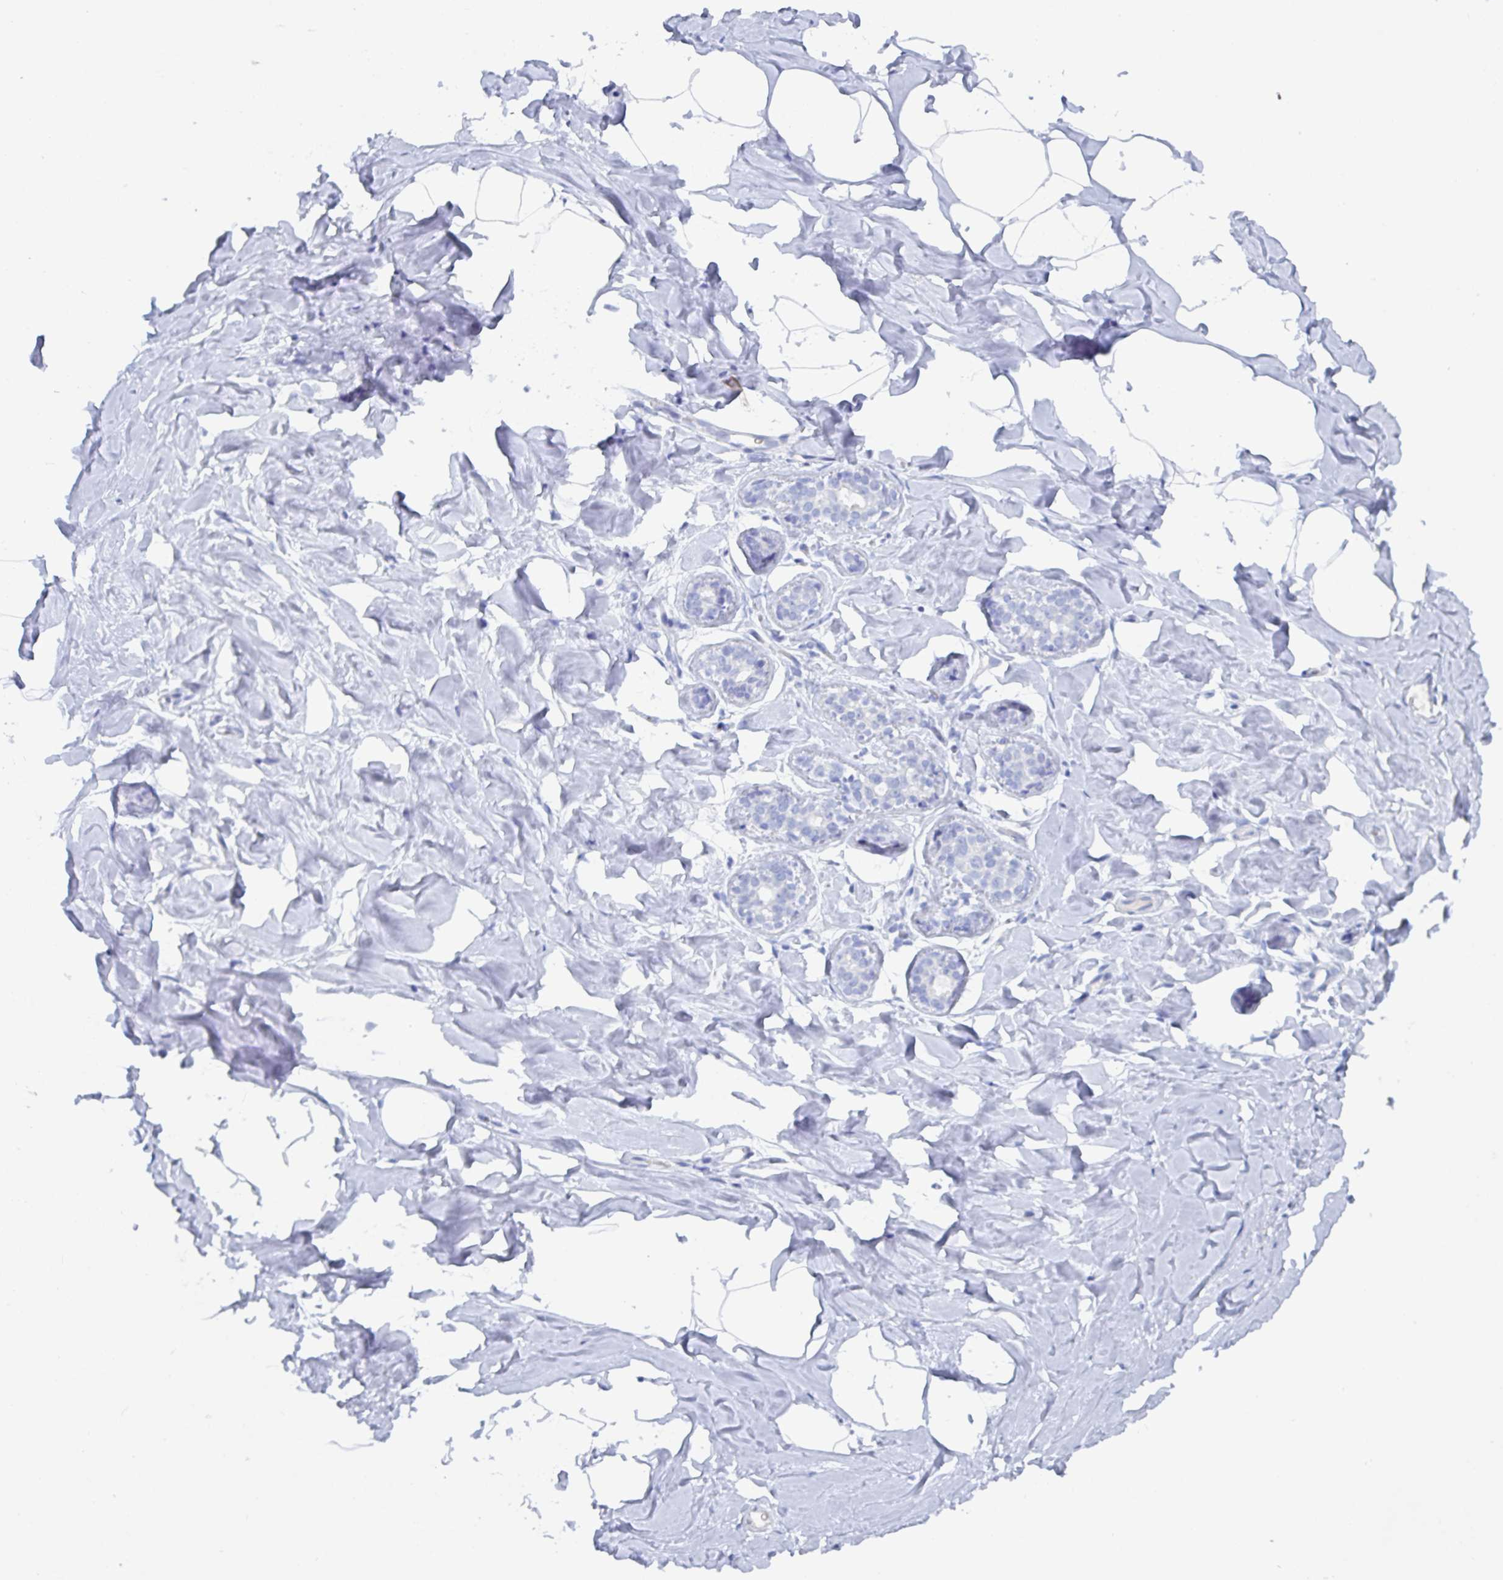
{"staining": {"intensity": "negative", "quantity": "none", "location": "none"}, "tissue": "breast", "cell_type": "Adipocytes", "image_type": "normal", "snomed": [{"axis": "morphology", "description": "Normal tissue, NOS"}, {"axis": "topography", "description": "Breast"}], "caption": "Immunohistochemistry photomicrograph of unremarkable human breast stained for a protein (brown), which shows no expression in adipocytes.", "gene": "DPEP3", "patient": {"sex": "female", "age": 32}}